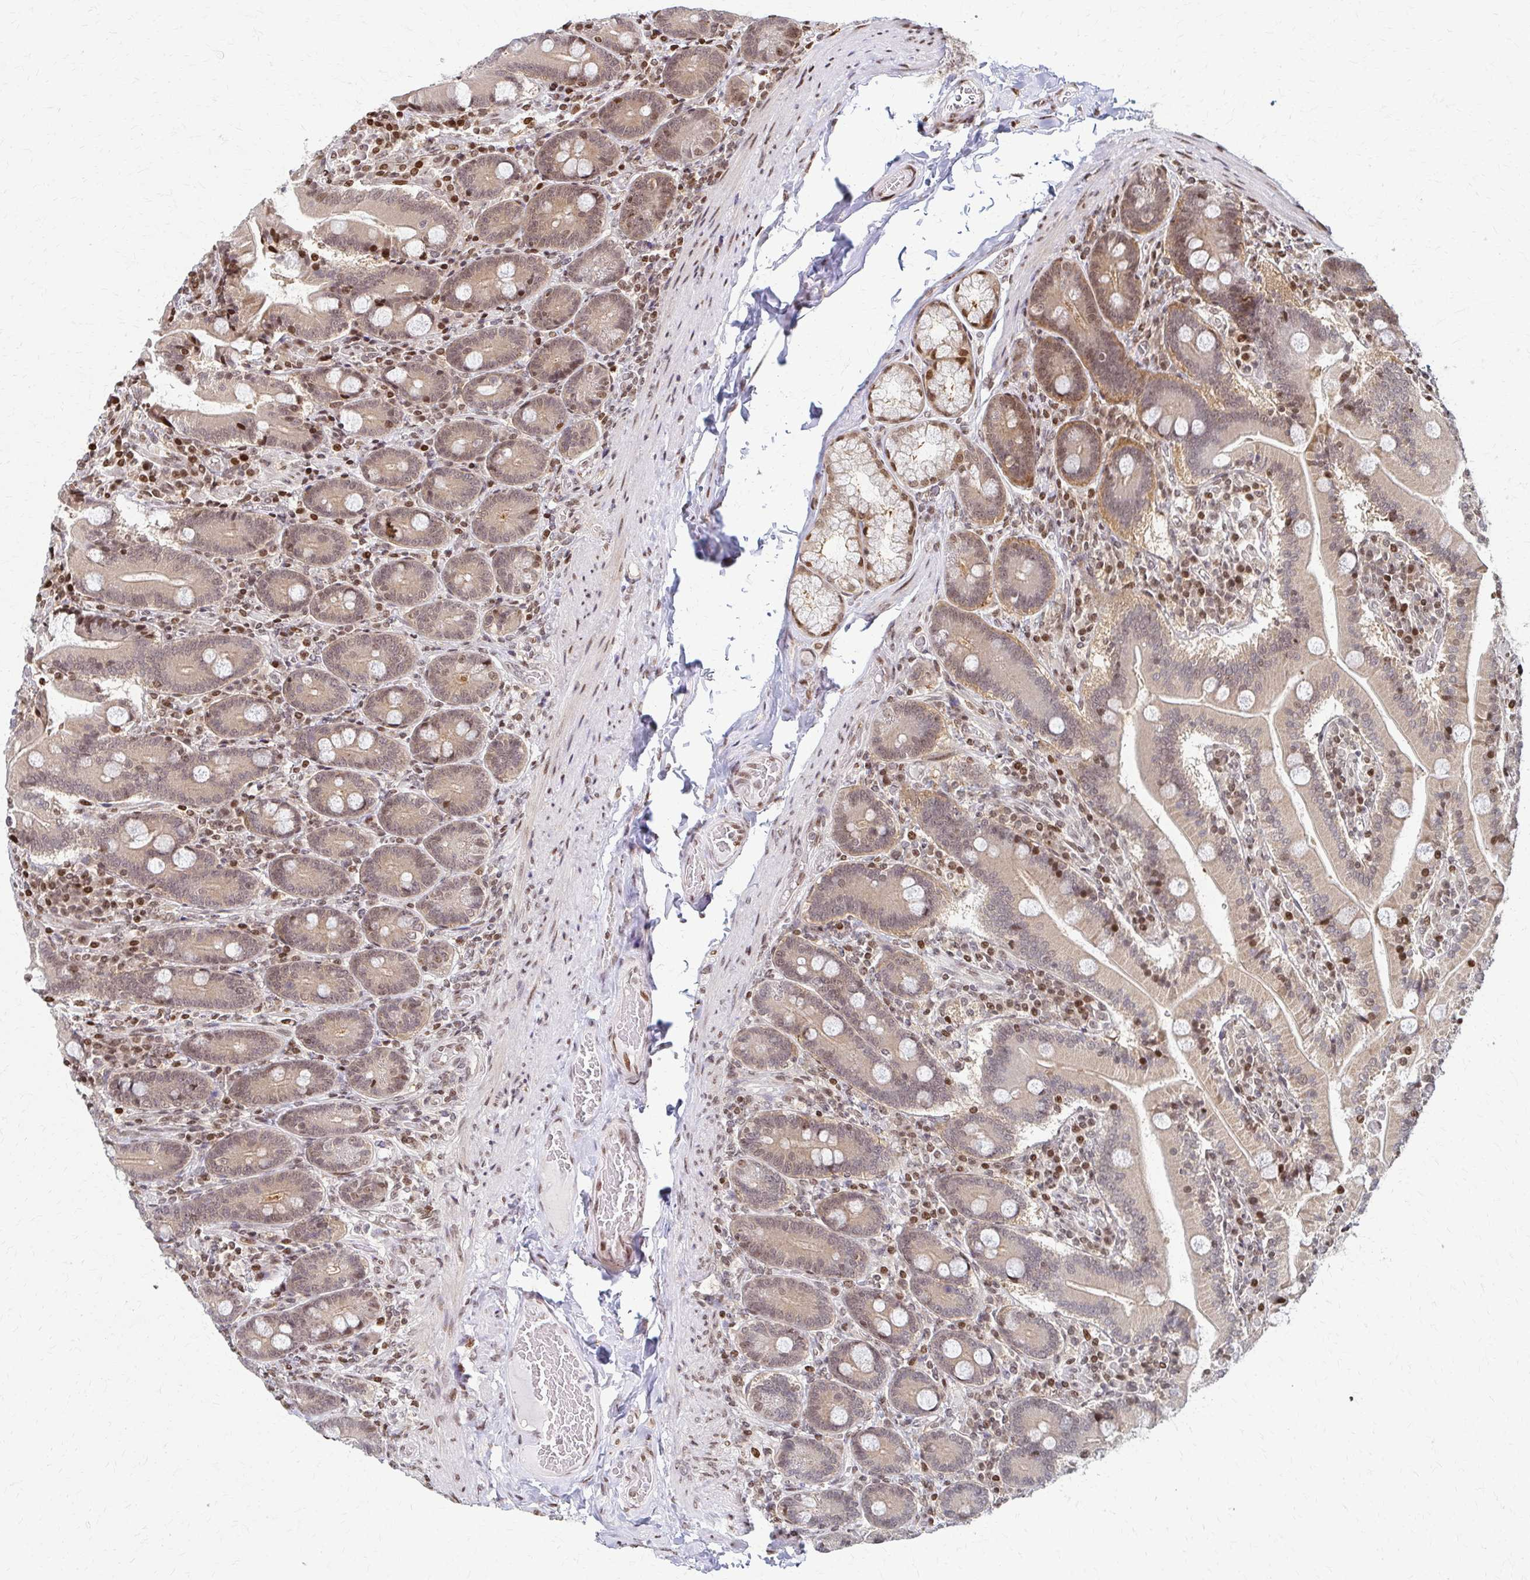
{"staining": {"intensity": "moderate", "quantity": ">75%", "location": "cytoplasmic/membranous,nuclear"}, "tissue": "duodenum", "cell_type": "Glandular cells", "image_type": "normal", "snomed": [{"axis": "morphology", "description": "Normal tissue, NOS"}, {"axis": "topography", "description": "Duodenum"}], "caption": "Immunohistochemistry (IHC) (DAB) staining of unremarkable human duodenum exhibits moderate cytoplasmic/membranous,nuclear protein positivity in about >75% of glandular cells.", "gene": "PSMD7", "patient": {"sex": "female", "age": 62}}